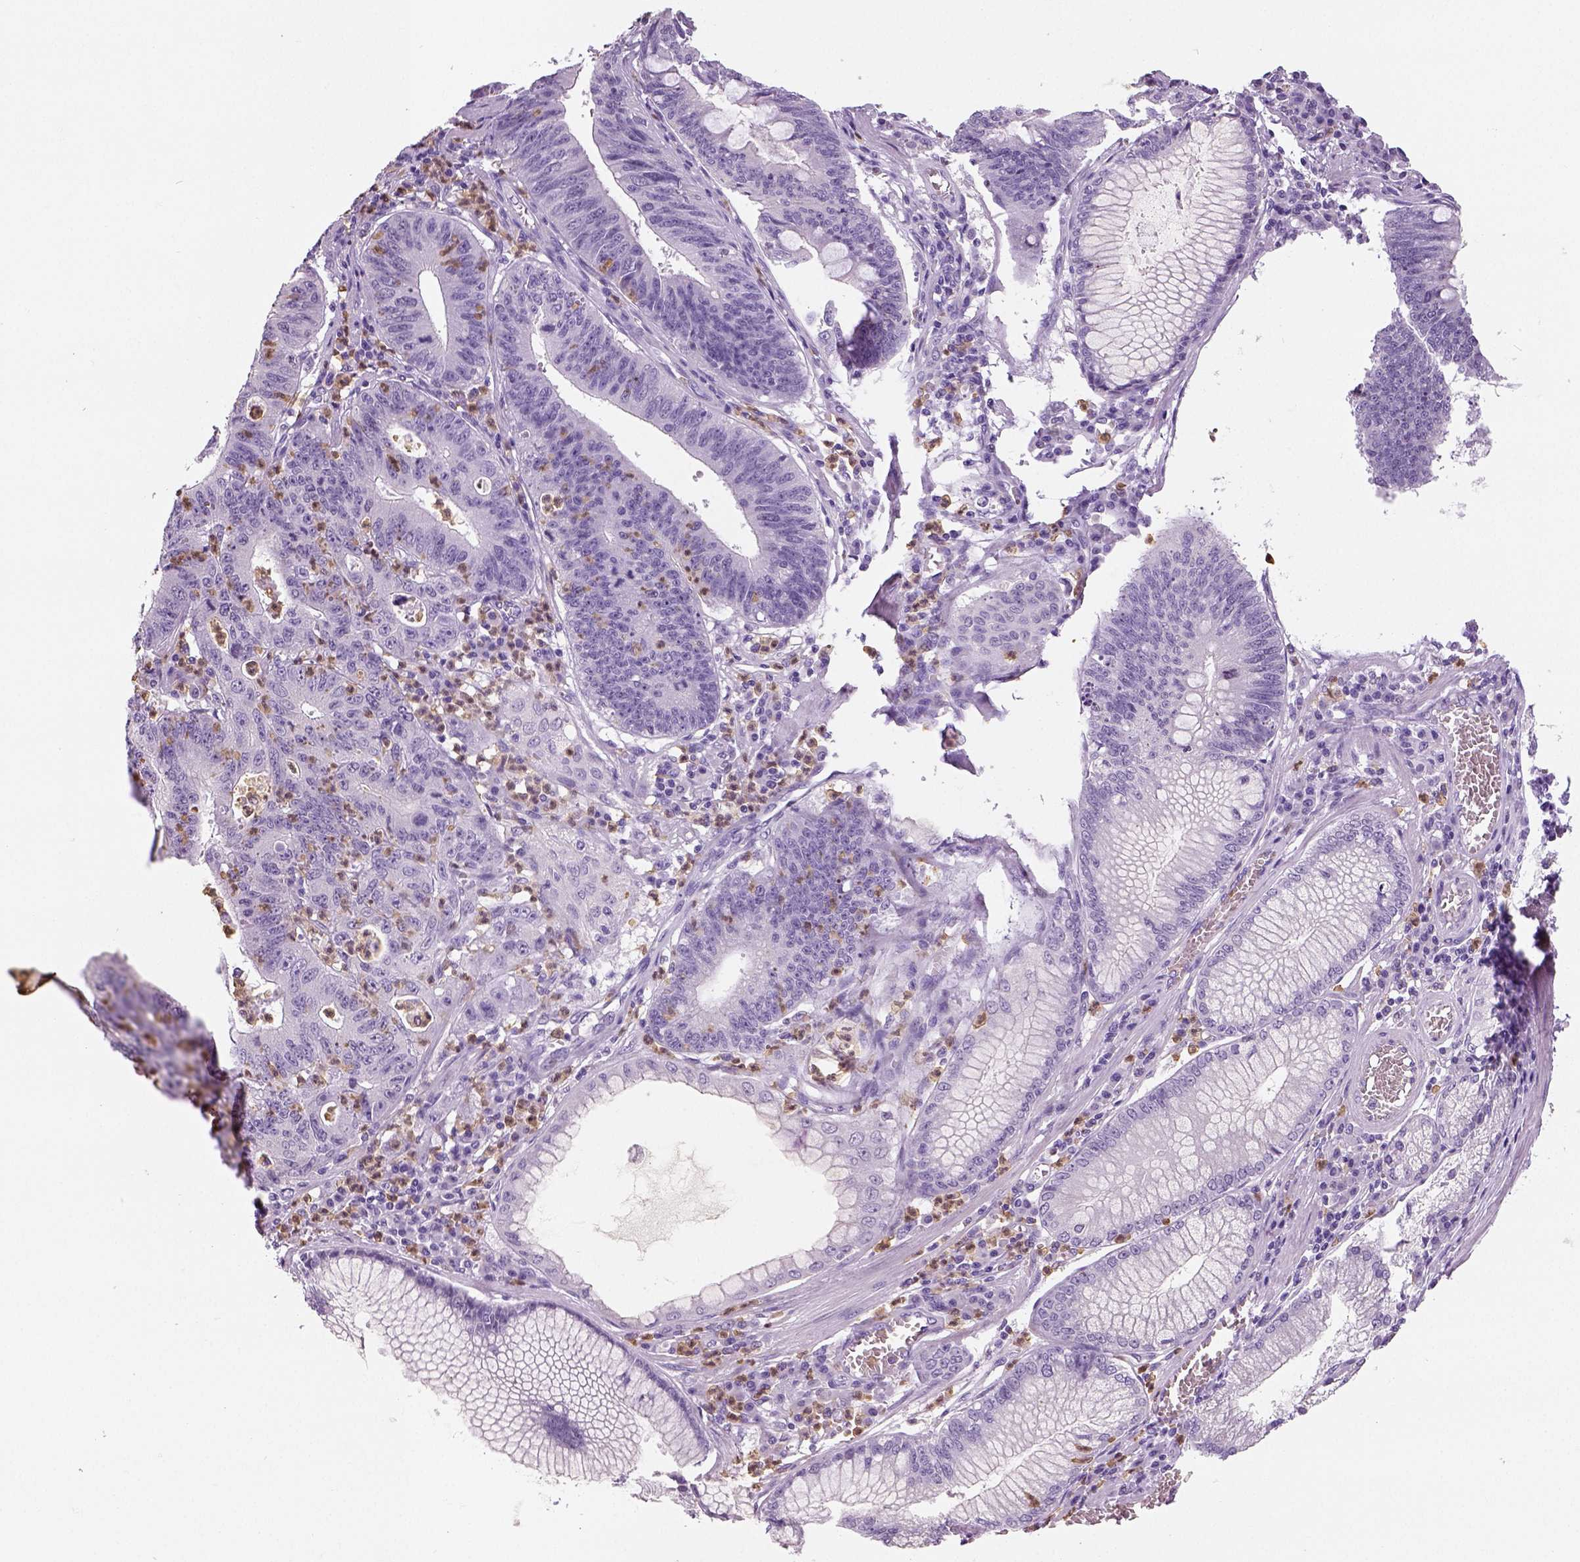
{"staining": {"intensity": "negative", "quantity": "none", "location": "none"}, "tissue": "stomach cancer", "cell_type": "Tumor cells", "image_type": "cancer", "snomed": [{"axis": "morphology", "description": "Adenocarcinoma, NOS"}, {"axis": "topography", "description": "Stomach"}], "caption": "High magnification brightfield microscopy of adenocarcinoma (stomach) stained with DAB (brown) and counterstained with hematoxylin (blue): tumor cells show no significant positivity.", "gene": "NECAB2", "patient": {"sex": "male", "age": 59}}